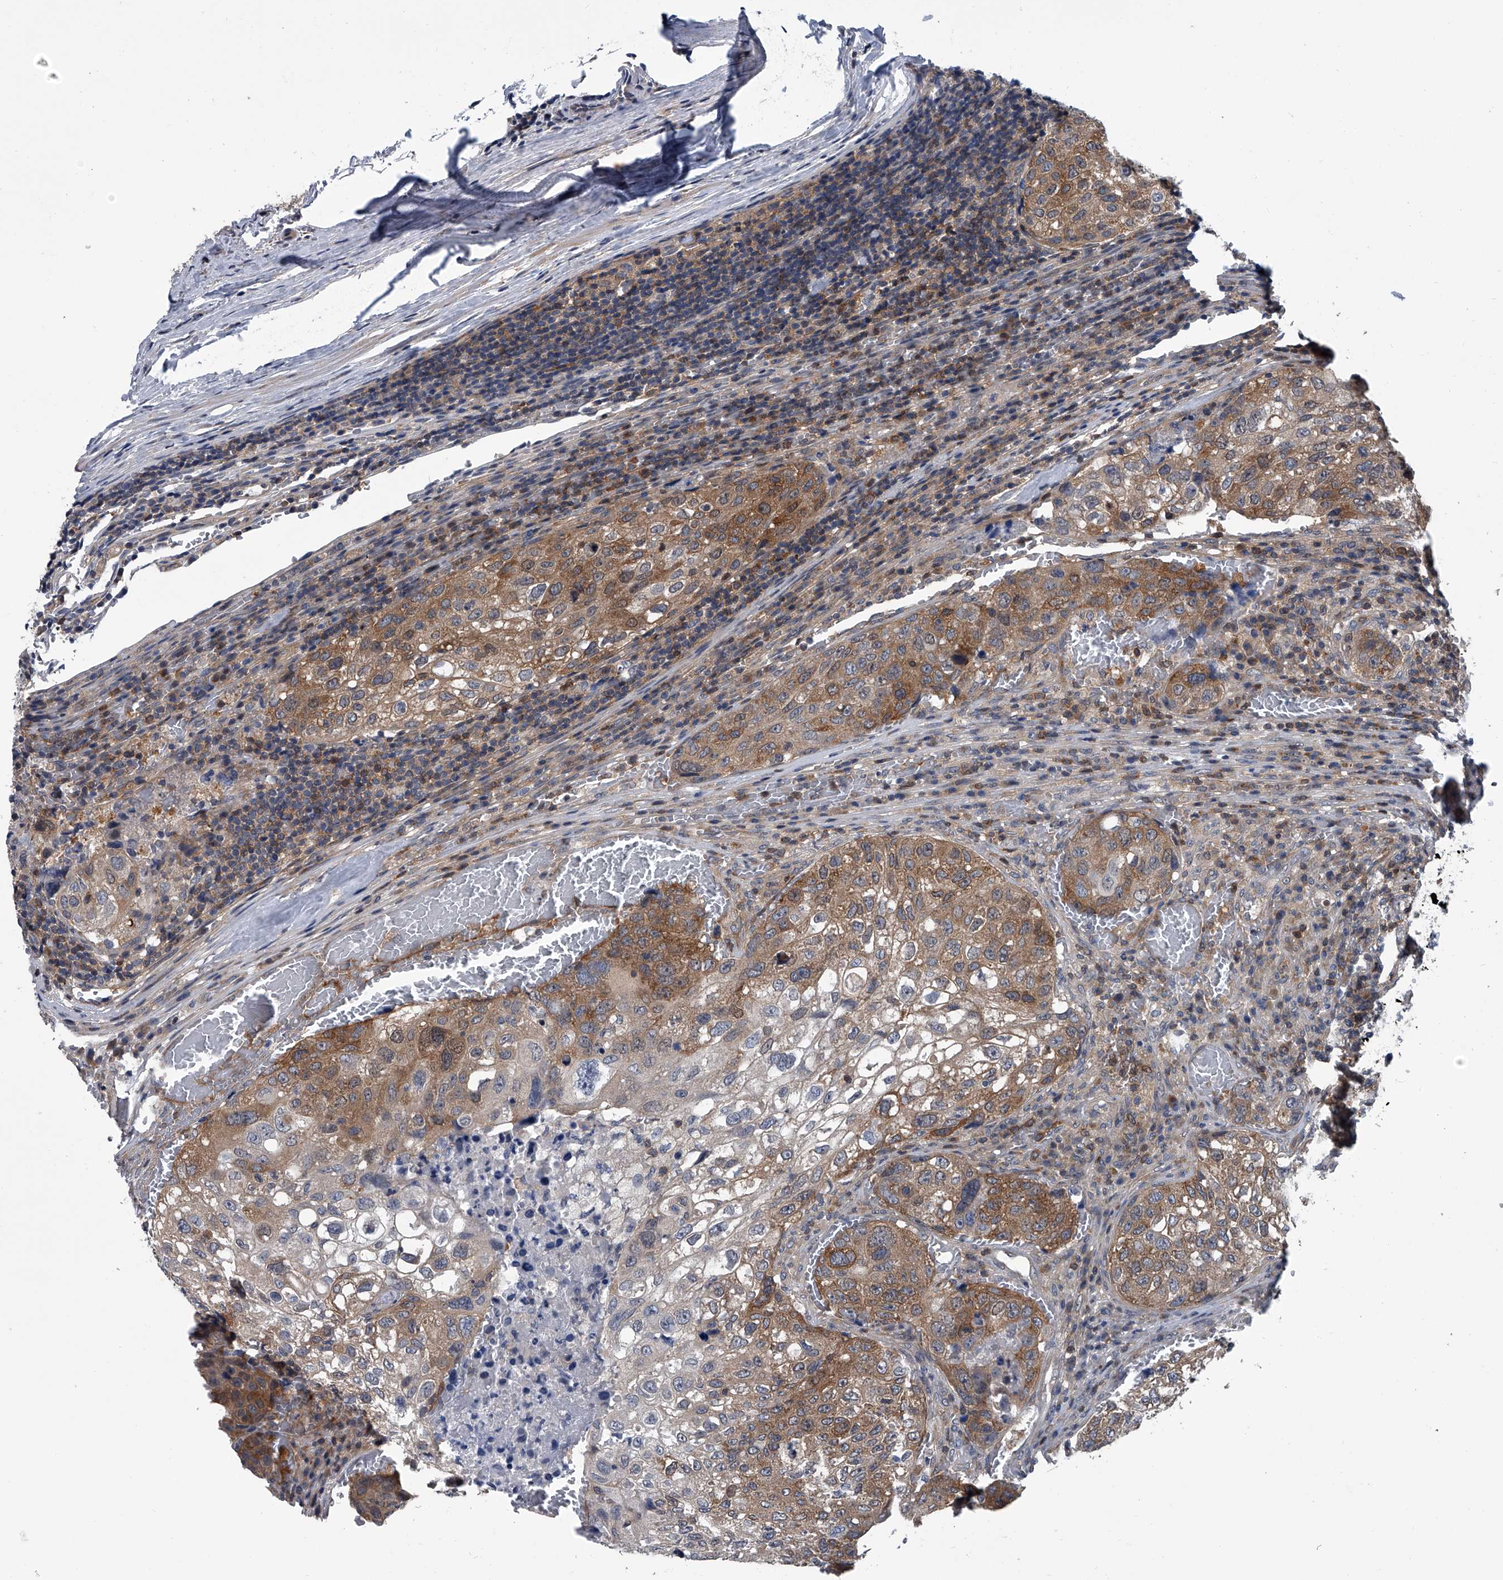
{"staining": {"intensity": "moderate", "quantity": ">75%", "location": "cytoplasmic/membranous"}, "tissue": "urothelial cancer", "cell_type": "Tumor cells", "image_type": "cancer", "snomed": [{"axis": "morphology", "description": "Urothelial carcinoma, High grade"}, {"axis": "topography", "description": "Lymph node"}, {"axis": "topography", "description": "Urinary bladder"}], "caption": "Urothelial cancer stained with DAB (3,3'-diaminobenzidine) immunohistochemistry (IHC) demonstrates medium levels of moderate cytoplasmic/membranous expression in approximately >75% of tumor cells.", "gene": "PPP2R5D", "patient": {"sex": "male", "age": 51}}